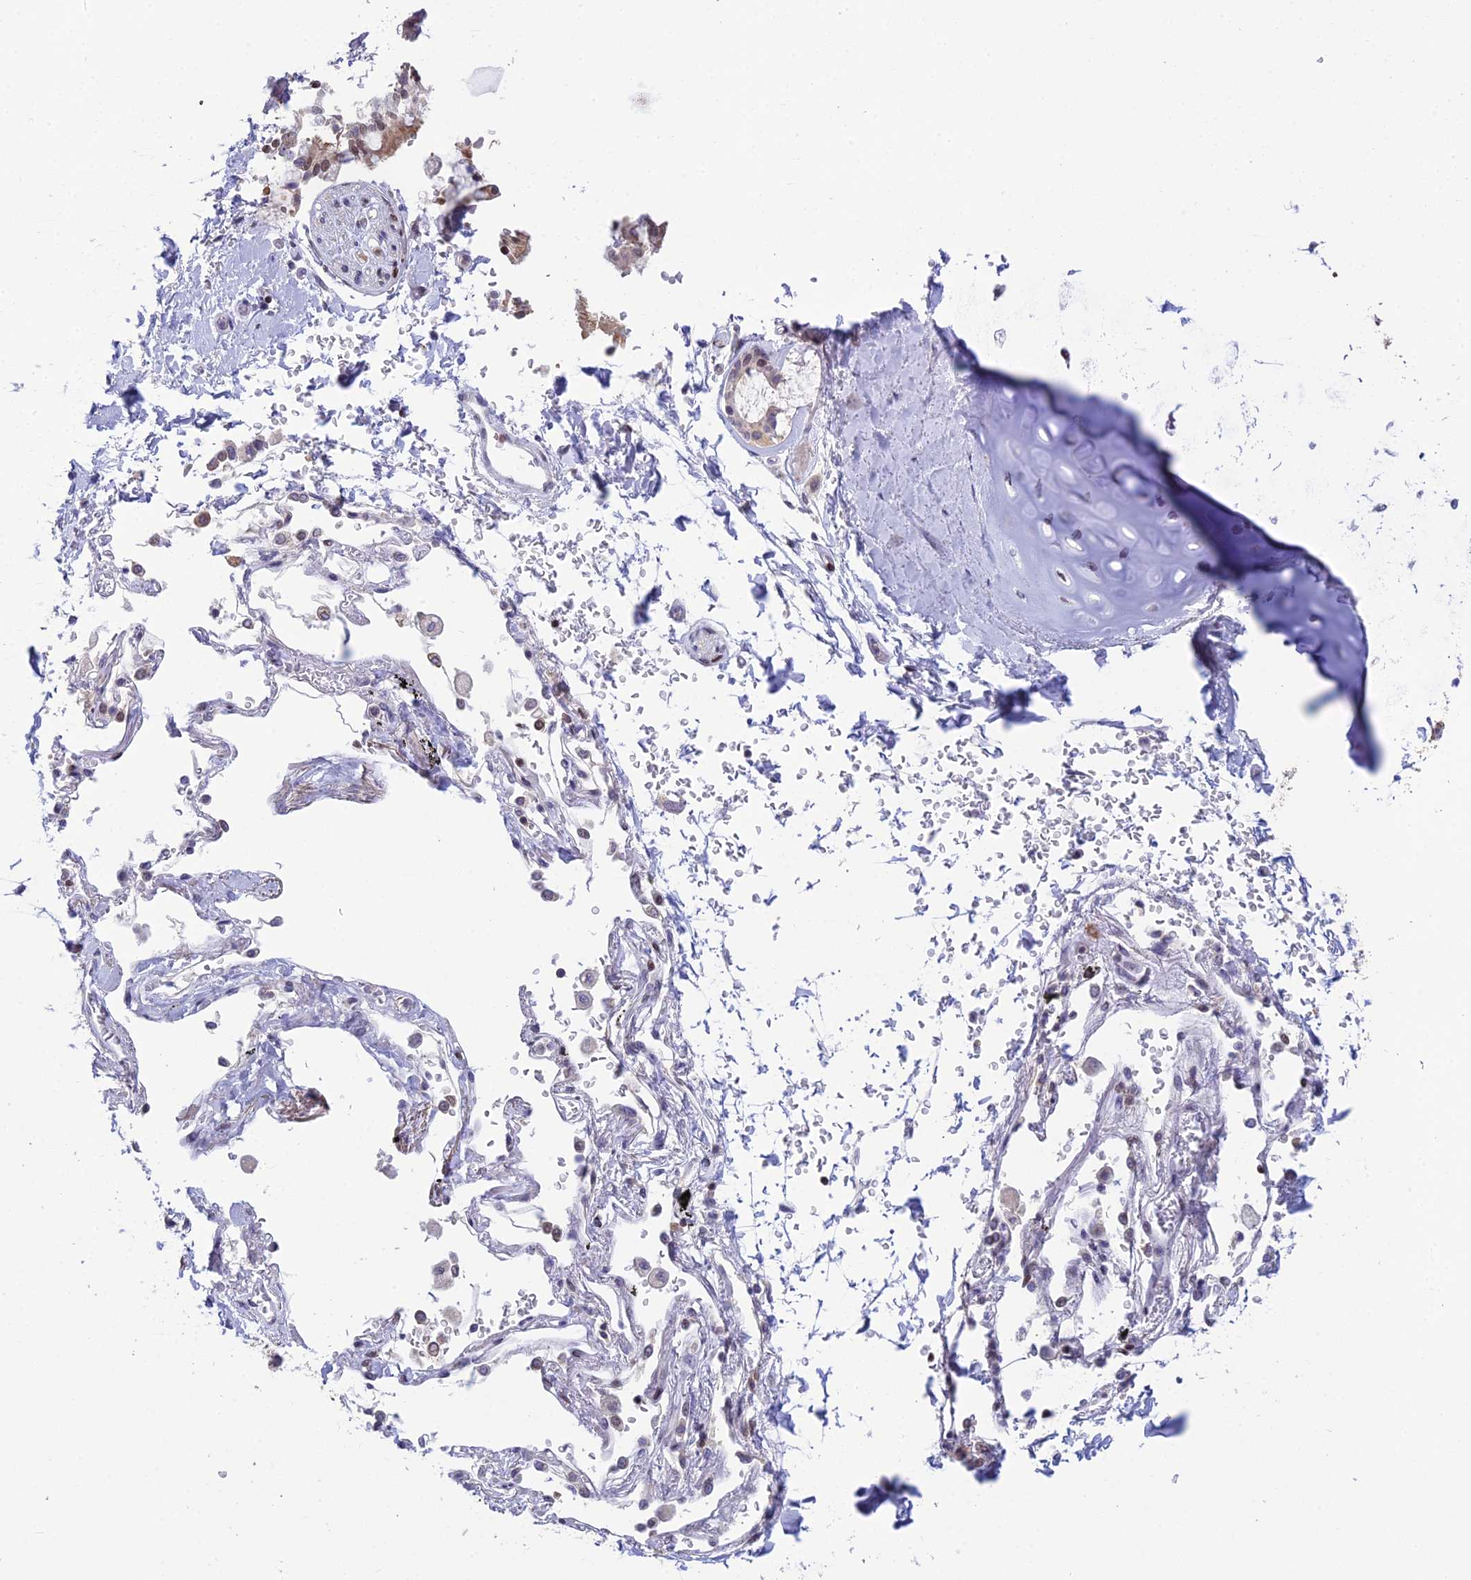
{"staining": {"intensity": "negative", "quantity": "none", "location": "none"}, "tissue": "adipose tissue", "cell_type": "Adipocytes", "image_type": "normal", "snomed": [{"axis": "morphology", "description": "Normal tissue, NOS"}, {"axis": "topography", "description": "Cartilage tissue"}], "caption": "Immunohistochemistry (IHC) image of unremarkable adipose tissue: human adipose tissue stained with DAB displays no significant protein positivity in adipocytes.", "gene": "ELOA2", "patient": {"sex": "male", "age": 73}}